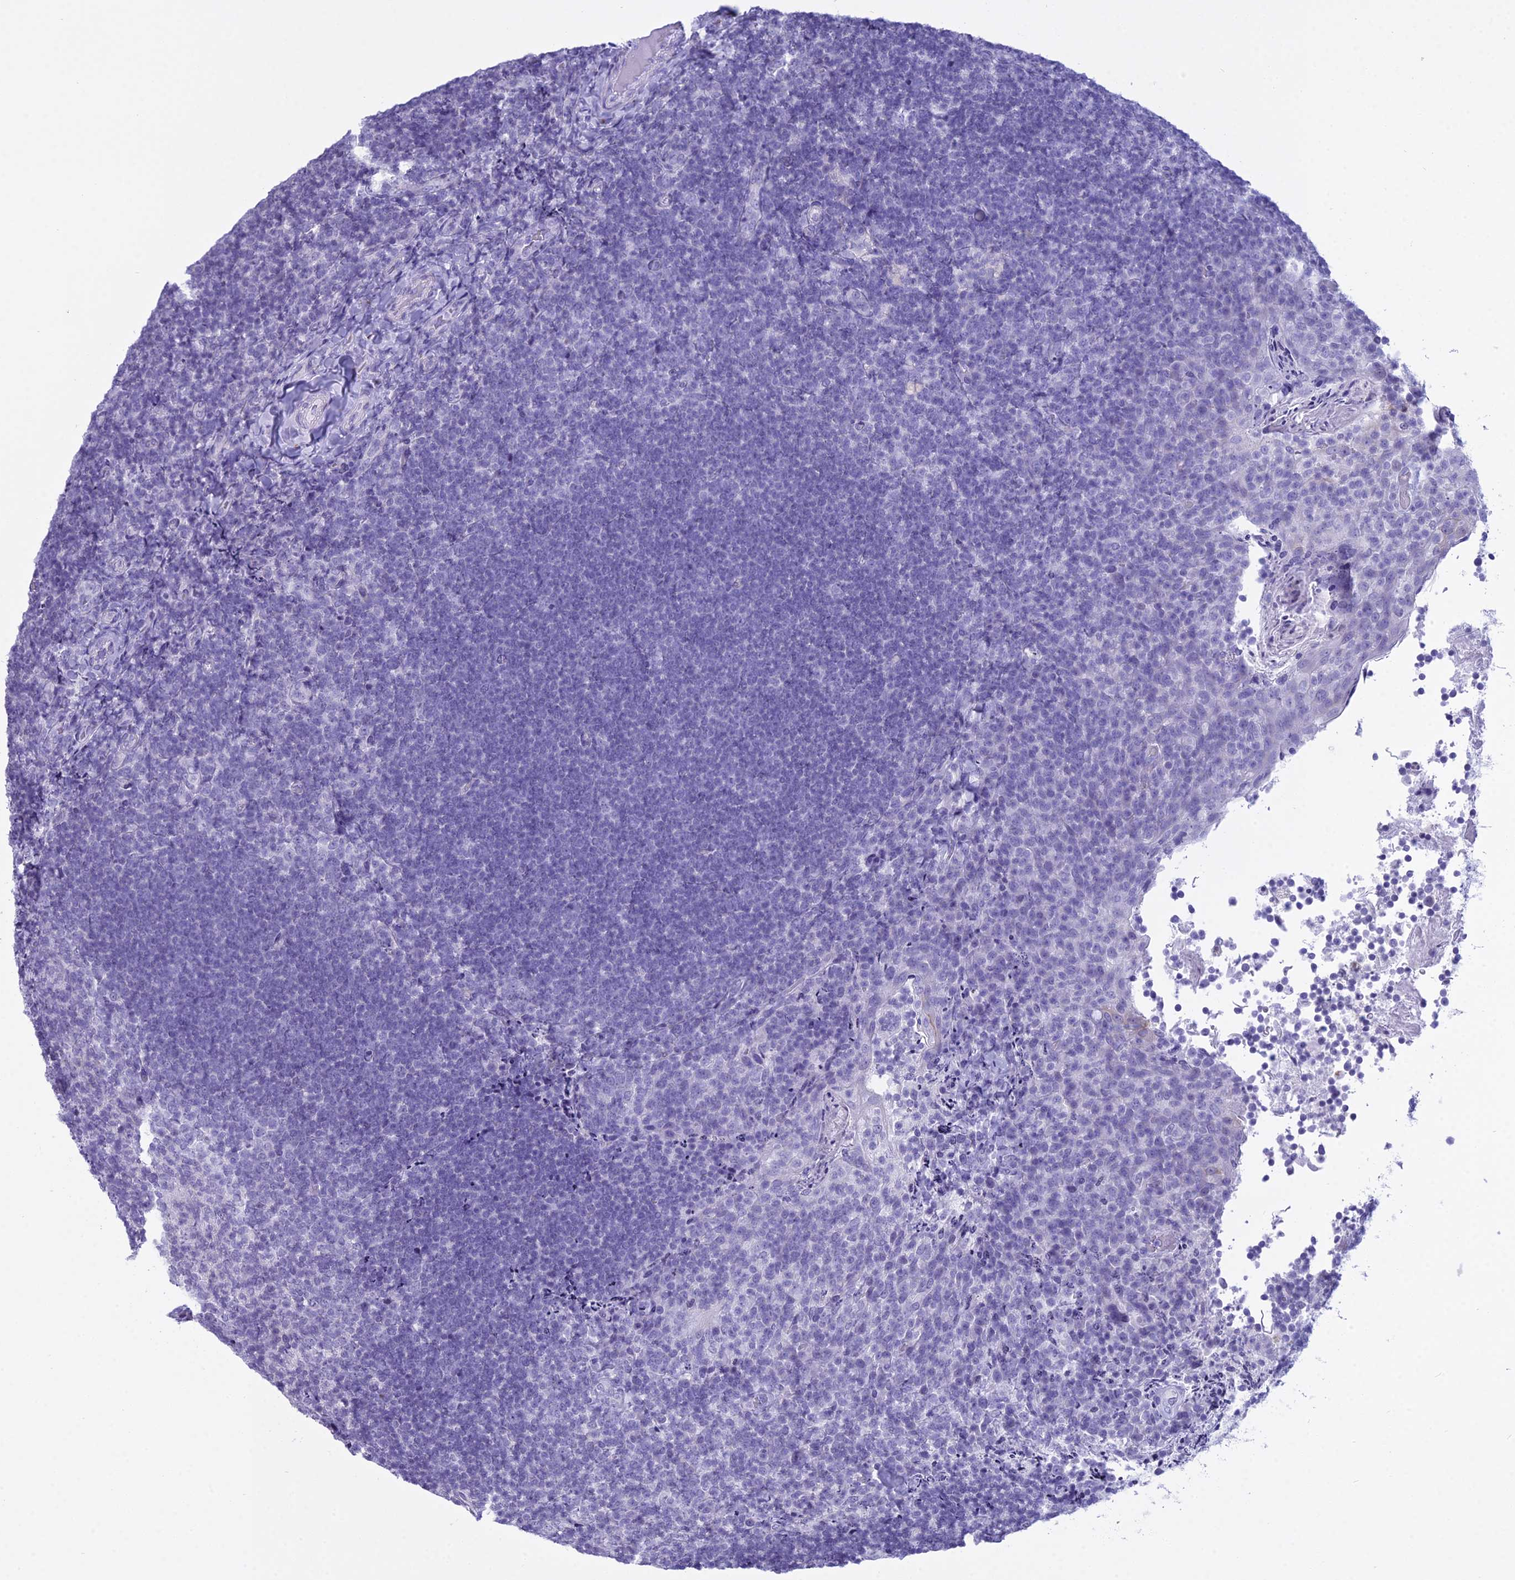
{"staining": {"intensity": "negative", "quantity": "none", "location": "none"}, "tissue": "tonsil", "cell_type": "Germinal center cells", "image_type": "normal", "snomed": [{"axis": "morphology", "description": "Normal tissue, NOS"}, {"axis": "topography", "description": "Tonsil"}], "caption": "Immunohistochemistry (IHC) histopathology image of benign tonsil stained for a protein (brown), which reveals no staining in germinal center cells.", "gene": "MAP6", "patient": {"sex": "female", "age": 10}}